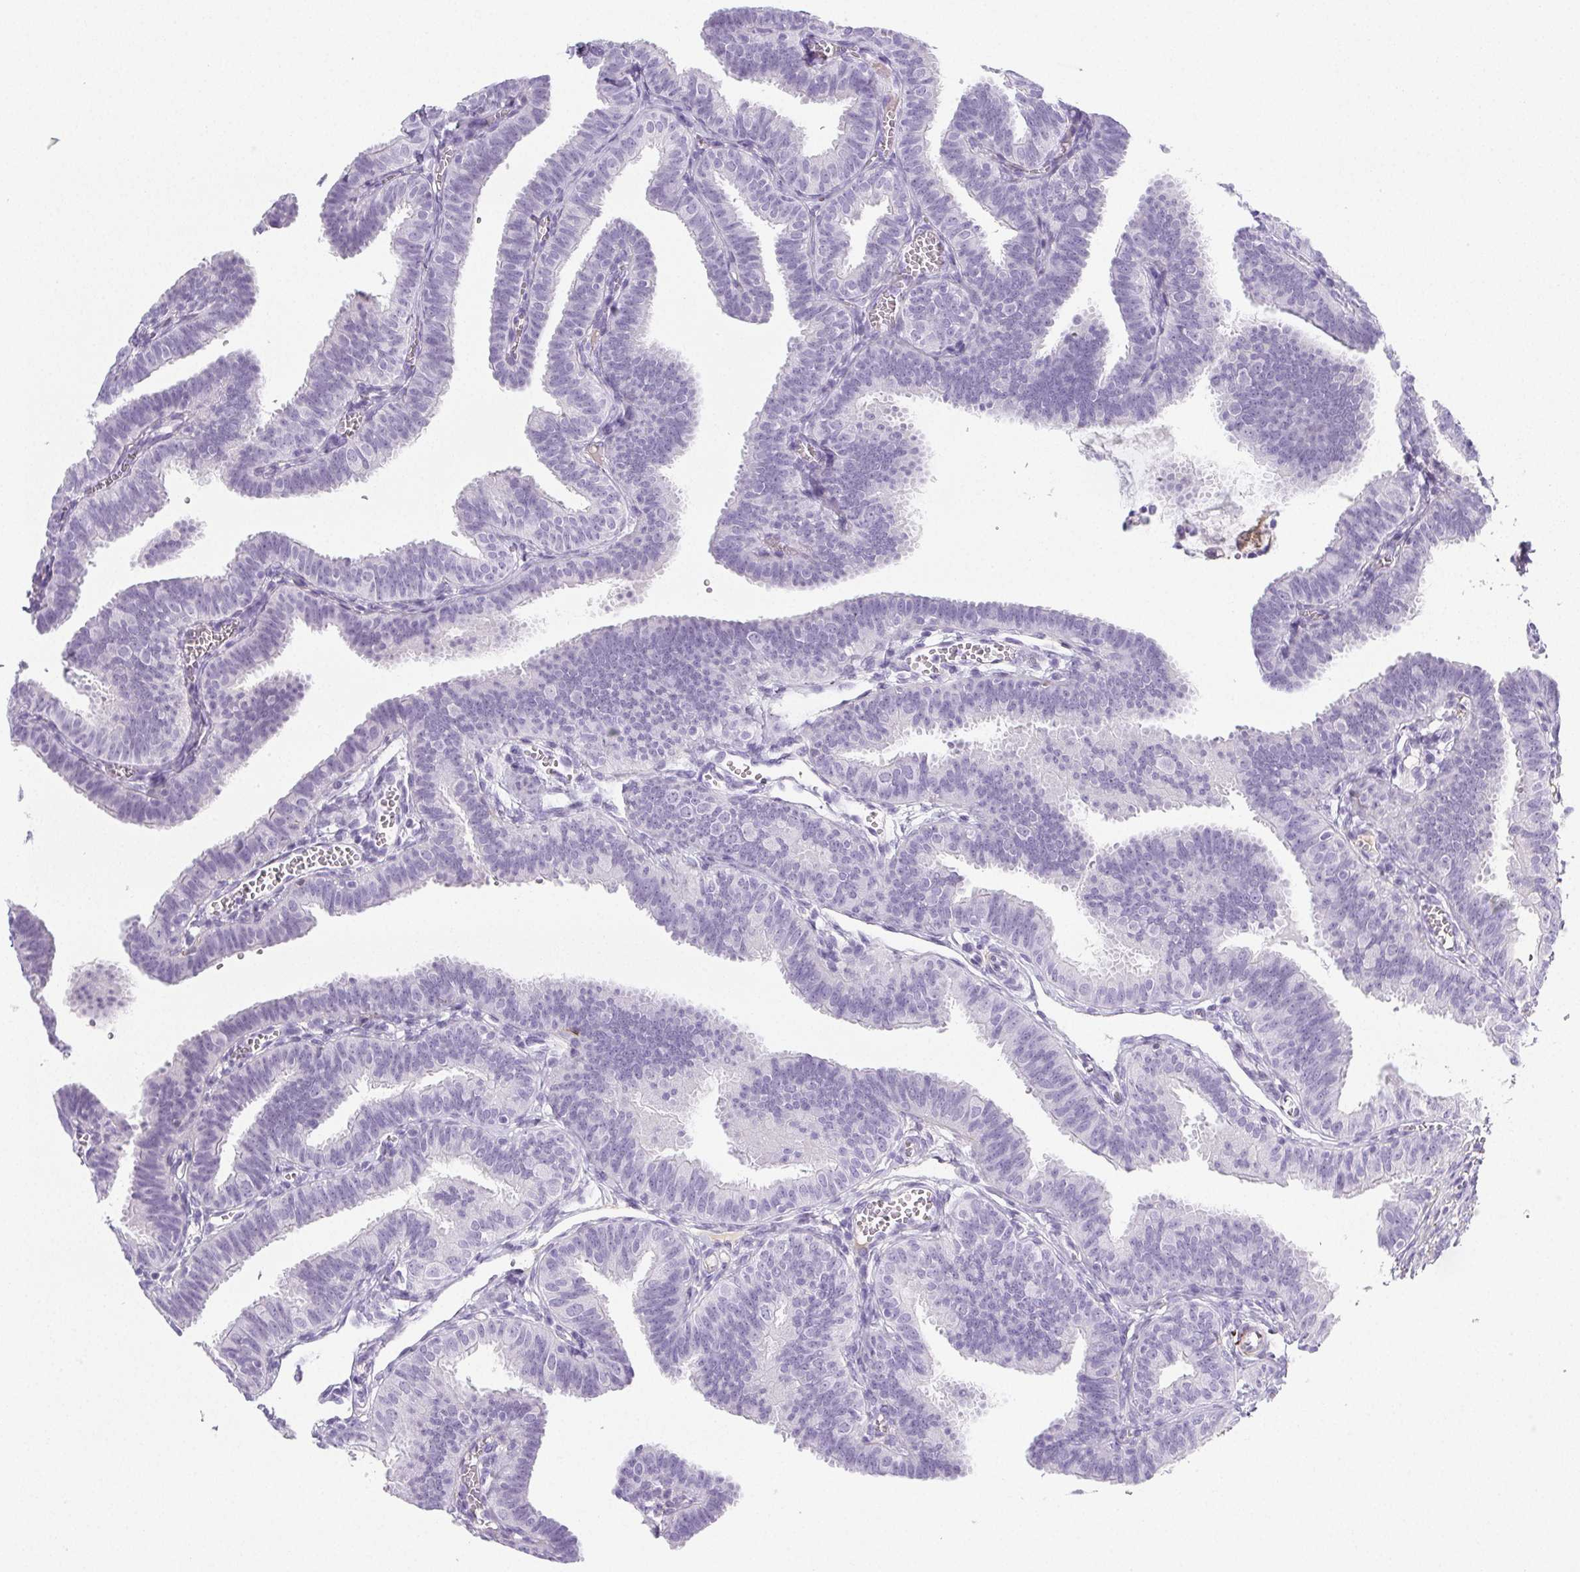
{"staining": {"intensity": "negative", "quantity": "none", "location": "none"}, "tissue": "fallopian tube", "cell_type": "Glandular cells", "image_type": "normal", "snomed": [{"axis": "morphology", "description": "Normal tissue, NOS"}, {"axis": "topography", "description": "Fallopian tube"}], "caption": "Glandular cells are negative for brown protein staining in unremarkable fallopian tube.", "gene": "VTN", "patient": {"sex": "female", "age": 25}}